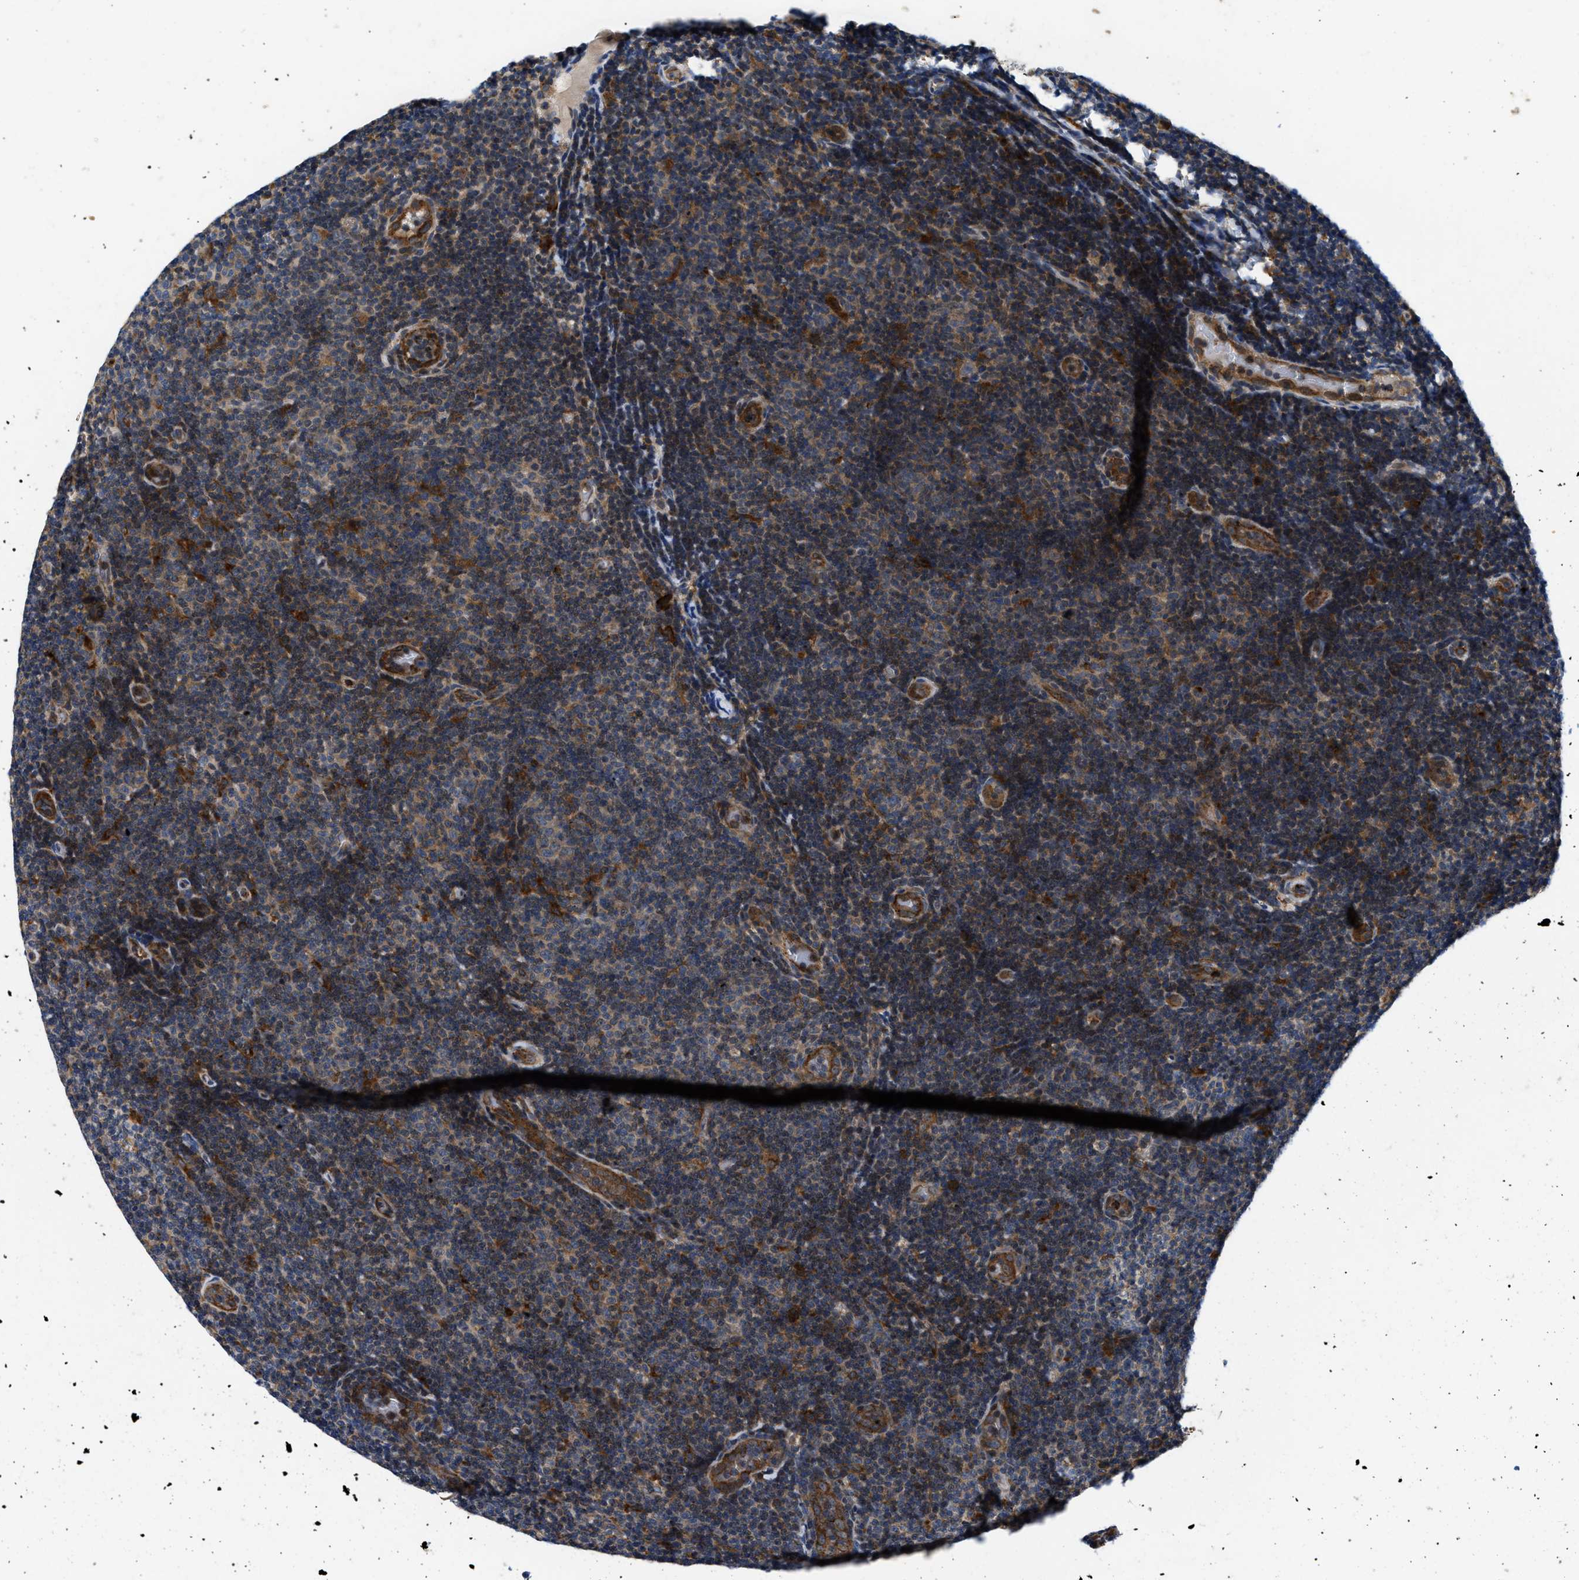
{"staining": {"intensity": "weak", "quantity": "<25%", "location": "cytoplasmic/membranous"}, "tissue": "lymphoma", "cell_type": "Tumor cells", "image_type": "cancer", "snomed": [{"axis": "morphology", "description": "Malignant lymphoma, non-Hodgkin's type, Low grade"}, {"axis": "topography", "description": "Lymph node"}], "caption": "High power microscopy photomicrograph of an immunohistochemistry (IHC) photomicrograph of low-grade malignant lymphoma, non-Hodgkin's type, revealing no significant staining in tumor cells. (DAB immunohistochemistry (IHC) with hematoxylin counter stain).", "gene": "ENPP4", "patient": {"sex": "male", "age": 83}}